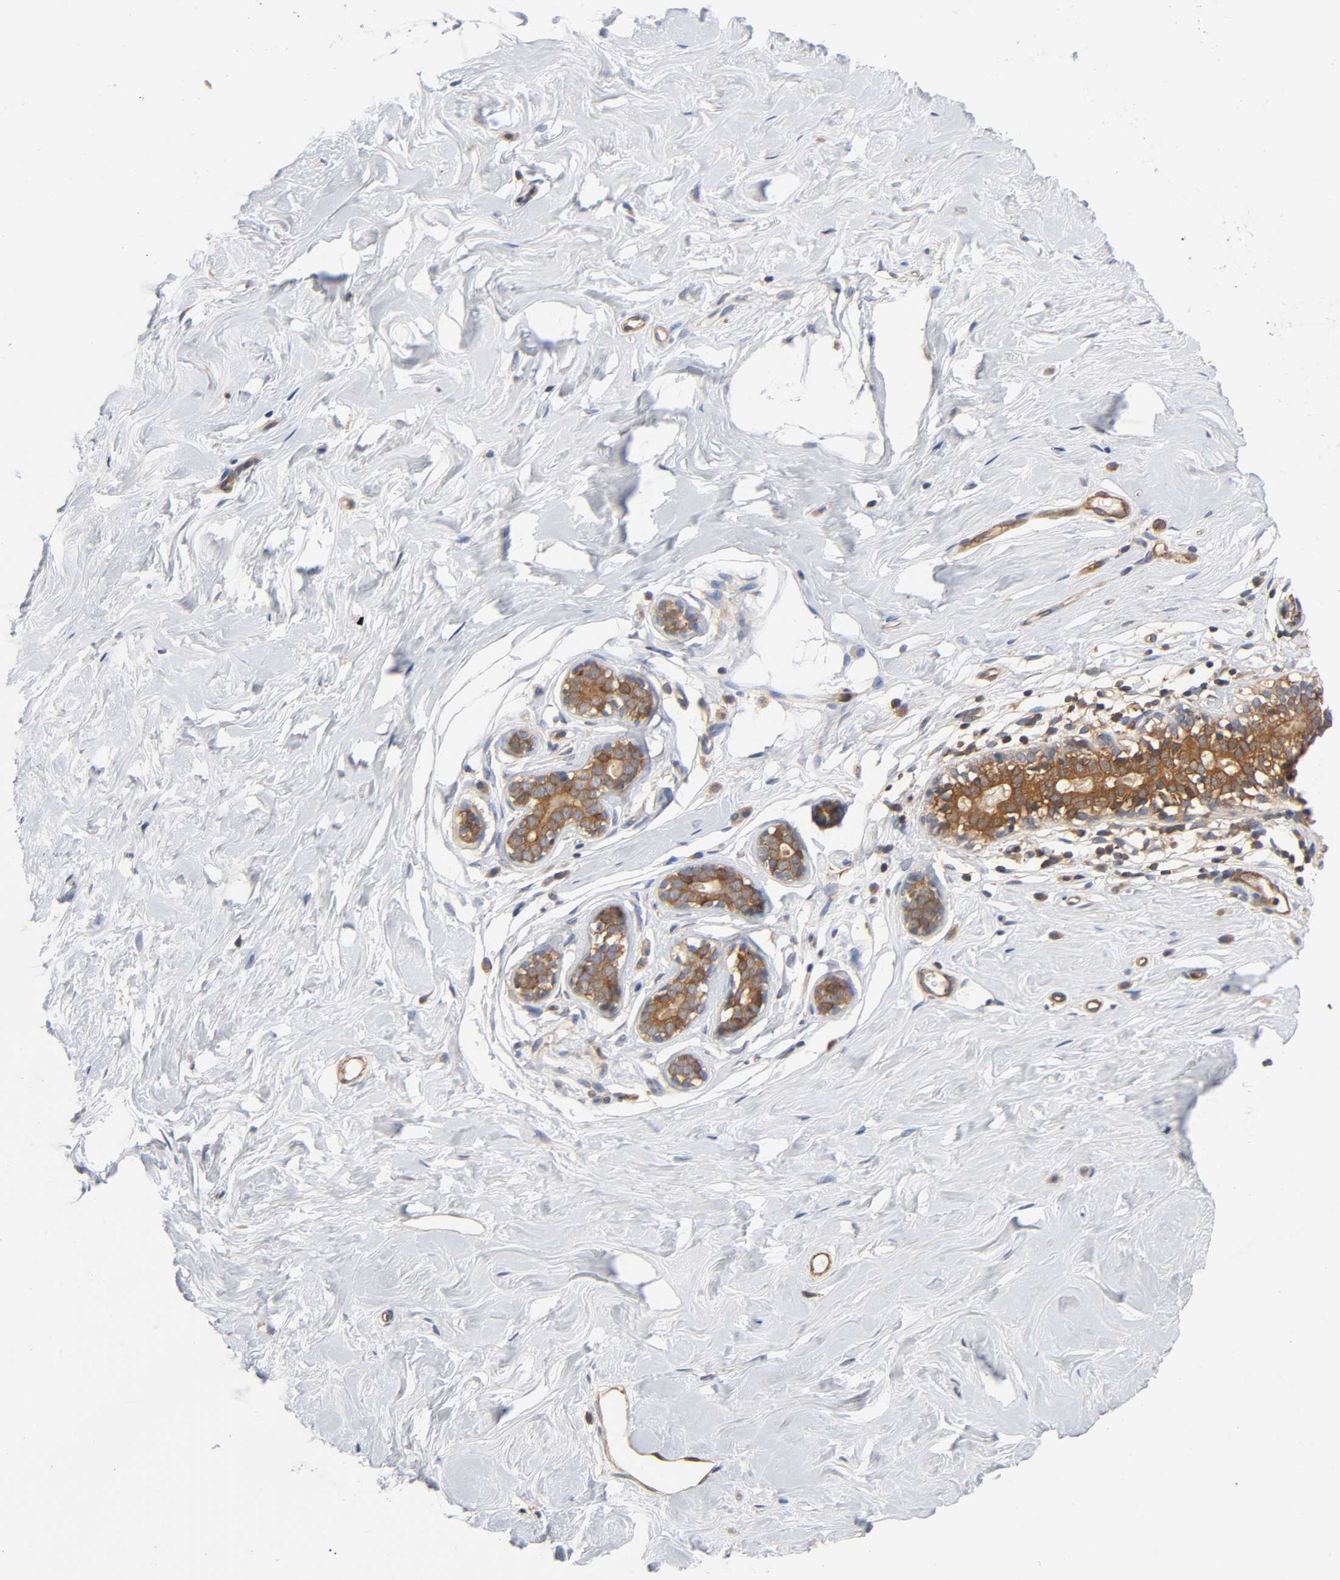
{"staining": {"intensity": "negative", "quantity": "none", "location": "none"}, "tissue": "breast", "cell_type": "Adipocytes", "image_type": "normal", "snomed": [{"axis": "morphology", "description": "Normal tissue, NOS"}, {"axis": "topography", "description": "Breast"}], "caption": "The photomicrograph reveals no significant staining in adipocytes of breast. Brightfield microscopy of IHC stained with DAB (3,3'-diaminobenzidine) (brown) and hematoxylin (blue), captured at high magnification.", "gene": "PRKAB1", "patient": {"sex": "female", "age": 23}}